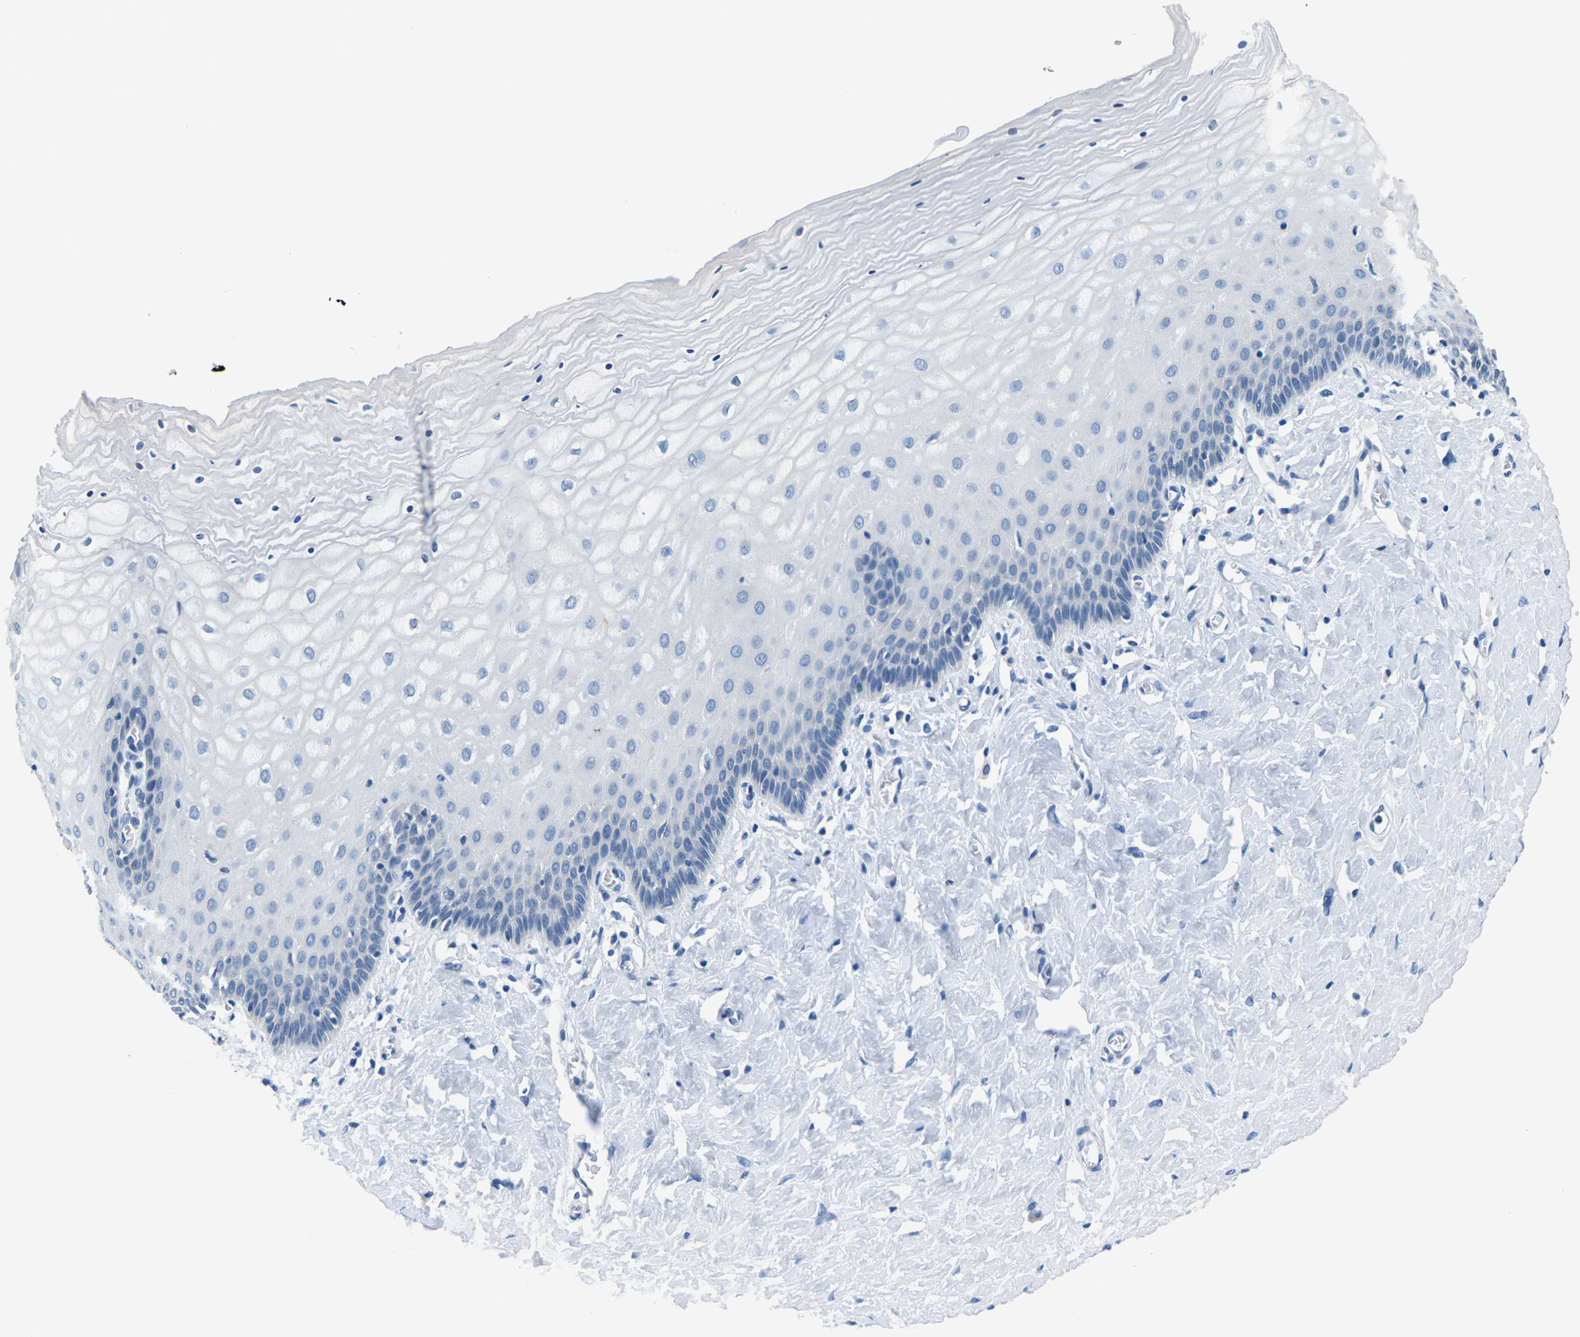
{"staining": {"intensity": "negative", "quantity": "none", "location": "none"}, "tissue": "cervix", "cell_type": "Glandular cells", "image_type": "normal", "snomed": [{"axis": "morphology", "description": "Normal tissue, NOS"}, {"axis": "topography", "description": "Cervix"}], "caption": "Glandular cells are negative for brown protein staining in normal cervix. (Immunohistochemistry (ihc), brightfield microscopy, high magnification).", "gene": "UMOD", "patient": {"sex": "female", "age": 55}}